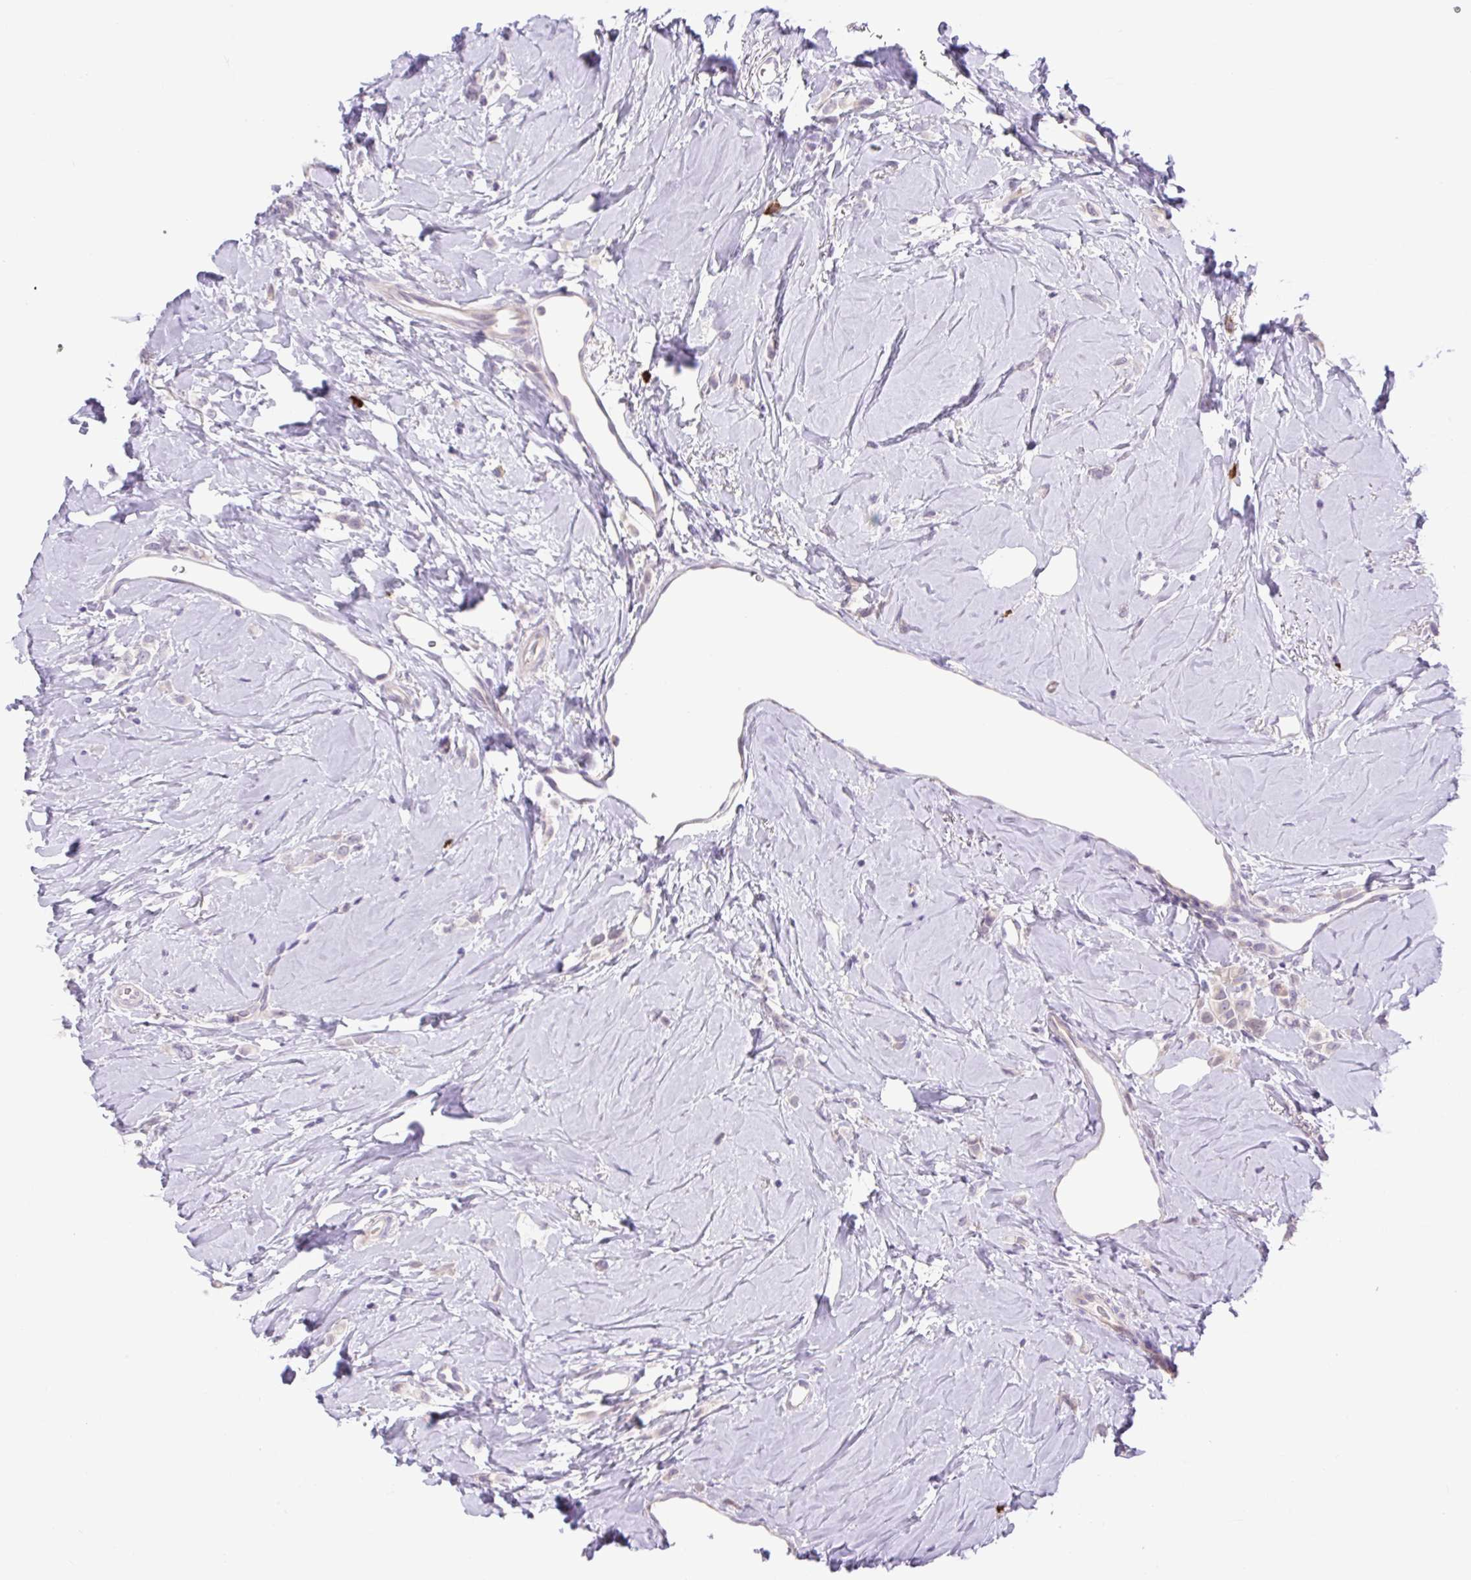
{"staining": {"intensity": "negative", "quantity": "none", "location": "none"}, "tissue": "breast cancer", "cell_type": "Tumor cells", "image_type": "cancer", "snomed": [{"axis": "morphology", "description": "Lobular carcinoma"}, {"axis": "topography", "description": "Breast"}], "caption": "Tumor cells are negative for protein expression in human breast lobular carcinoma.", "gene": "FAM177B", "patient": {"sex": "female", "age": 66}}